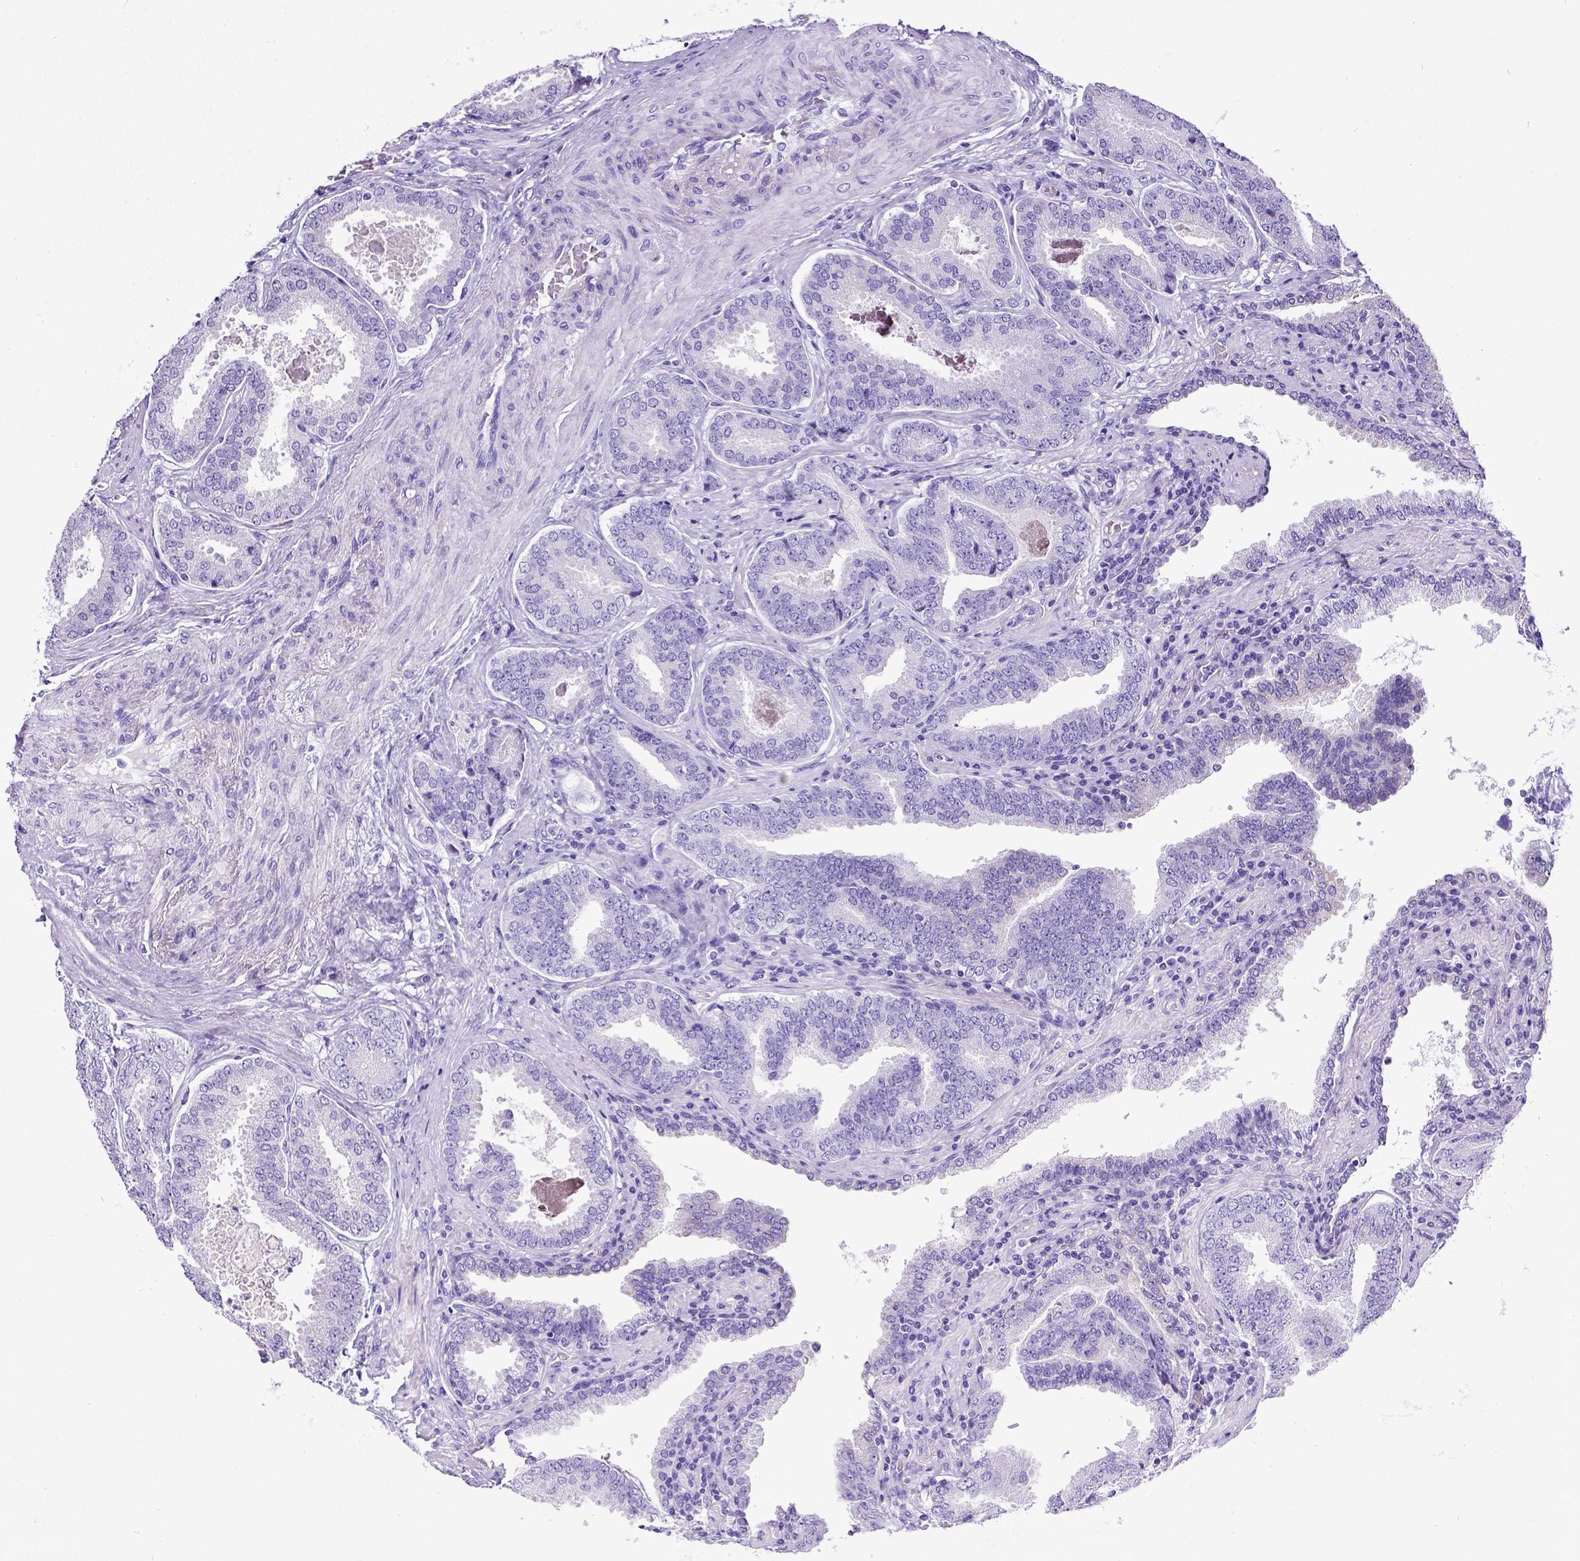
{"staining": {"intensity": "negative", "quantity": "none", "location": "none"}, "tissue": "prostate cancer", "cell_type": "Tumor cells", "image_type": "cancer", "snomed": [{"axis": "morphology", "description": "Adenocarcinoma, NOS"}, {"axis": "topography", "description": "Prostate"}], "caption": "Protein analysis of prostate cancer exhibits no significant positivity in tumor cells.", "gene": "SATB2", "patient": {"sex": "male", "age": 64}}